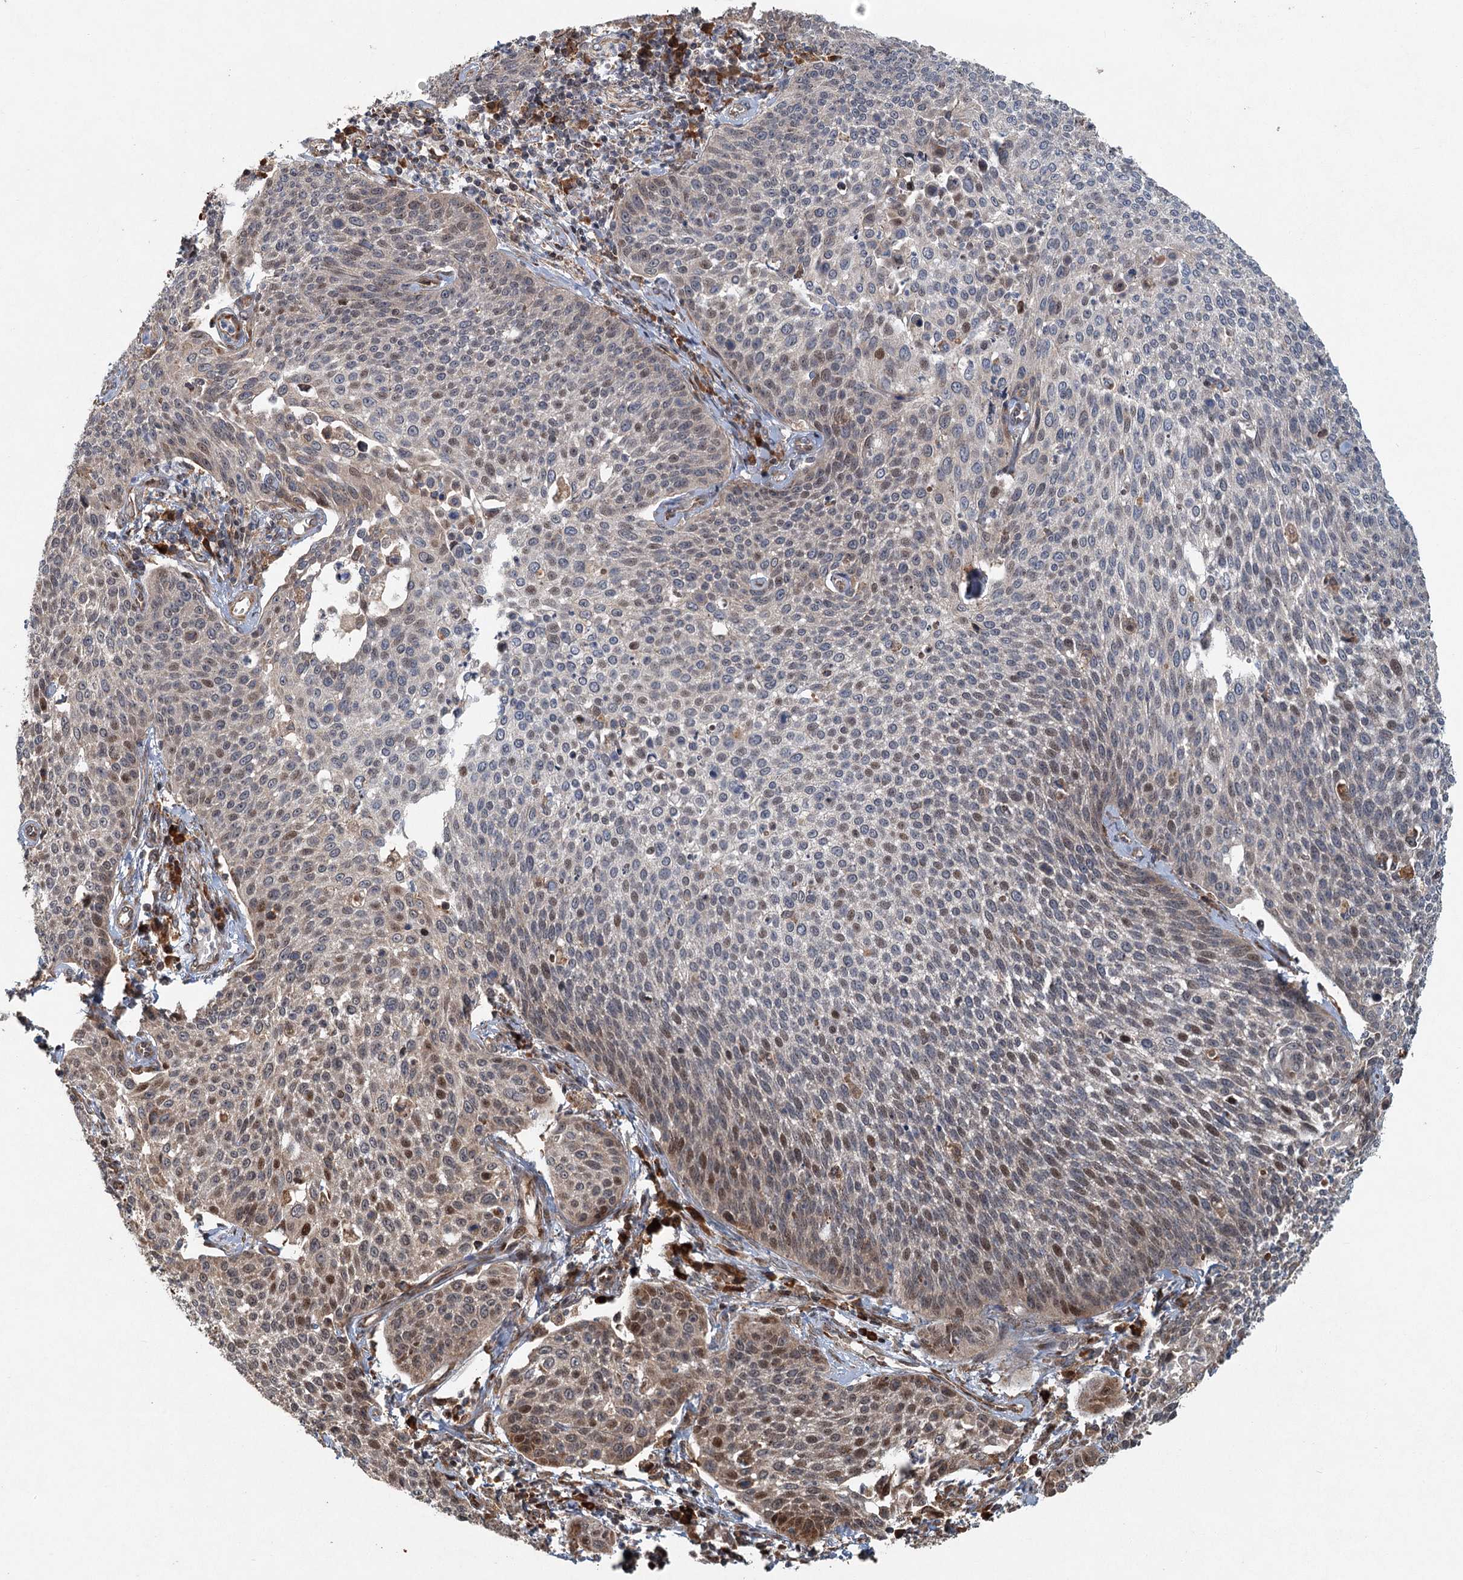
{"staining": {"intensity": "moderate", "quantity": "<25%", "location": "nuclear"}, "tissue": "cervical cancer", "cell_type": "Tumor cells", "image_type": "cancer", "snomed": [{"axis": "morphology", "description": "Squamous cell carcinoma, NOS"}, {"axis": "topography", "description": "Cervix"}], "caption": "High-power microscopy captured an immunohistochemistry (IHC) micrograph of cervical squamous cell carcinoma, revealing moderate nuclear positivity in approximately <25% of tumor cells.", "gene": "SRPX2", "patient": {"sex": "female", "age": 34}}